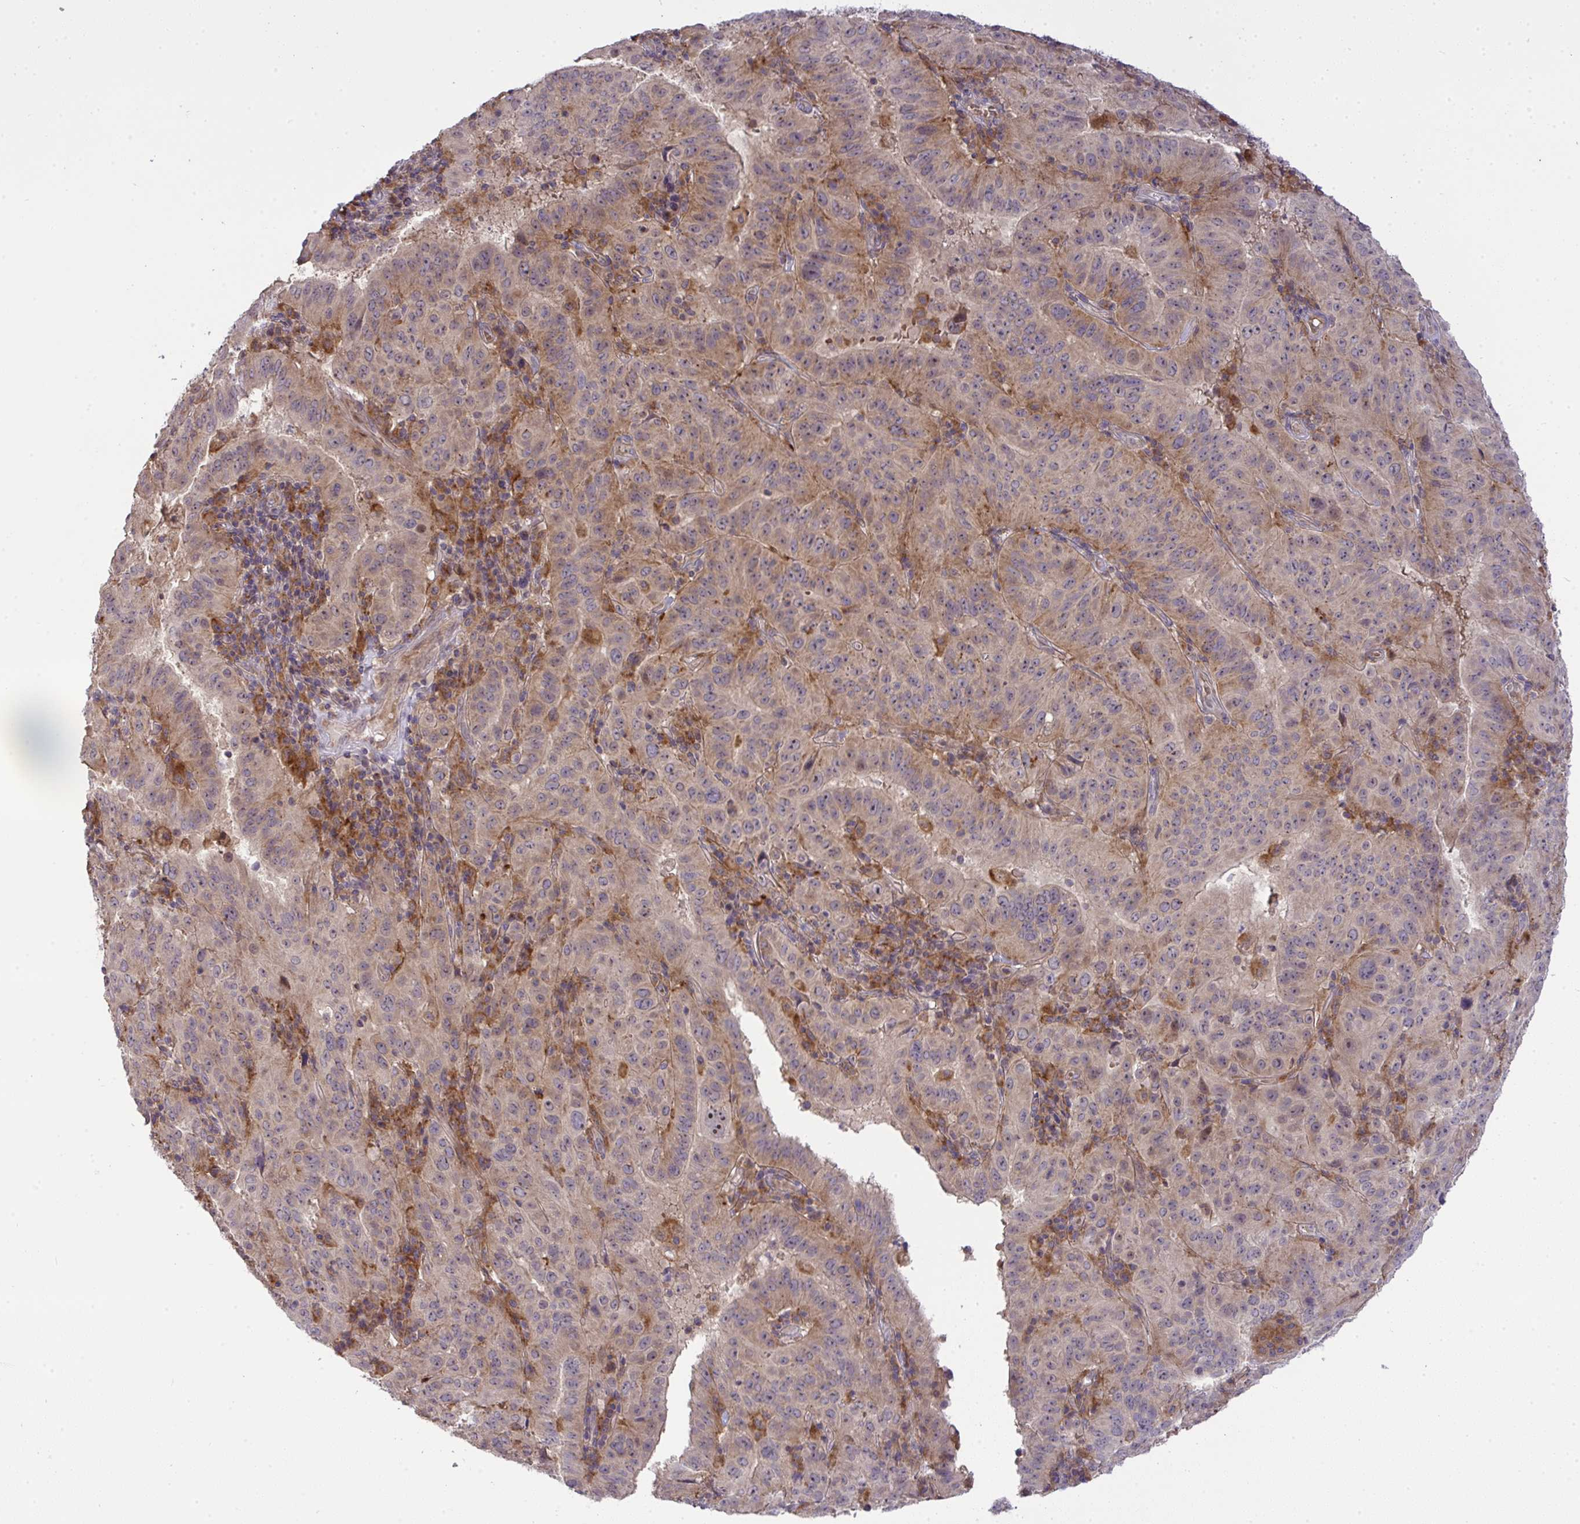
{"staining": {"intensity": "weak", "quantity": "<25%", "location": "cytoplasmic/membranous"}, "tissue": "pancreatic cancer", "cell_type": "Tumor cells", "image_type": "cancer", "snomed": [{"axis": "morphology", "description": "Adenocarcinoma, NOS"}, {"axis": "topography", "description": "Pancreas"}], "caption": "High magnification brightfield microscopy of pancreatic adenocarcinoma stained with DAB (3,3'-diaminobenzidine) (brown) and counterstained with hematoxylin (blue): tumor cells show no significant positivity.", "gene": "SLC9A6", "patient": {"sex": "male", "age": 63}}